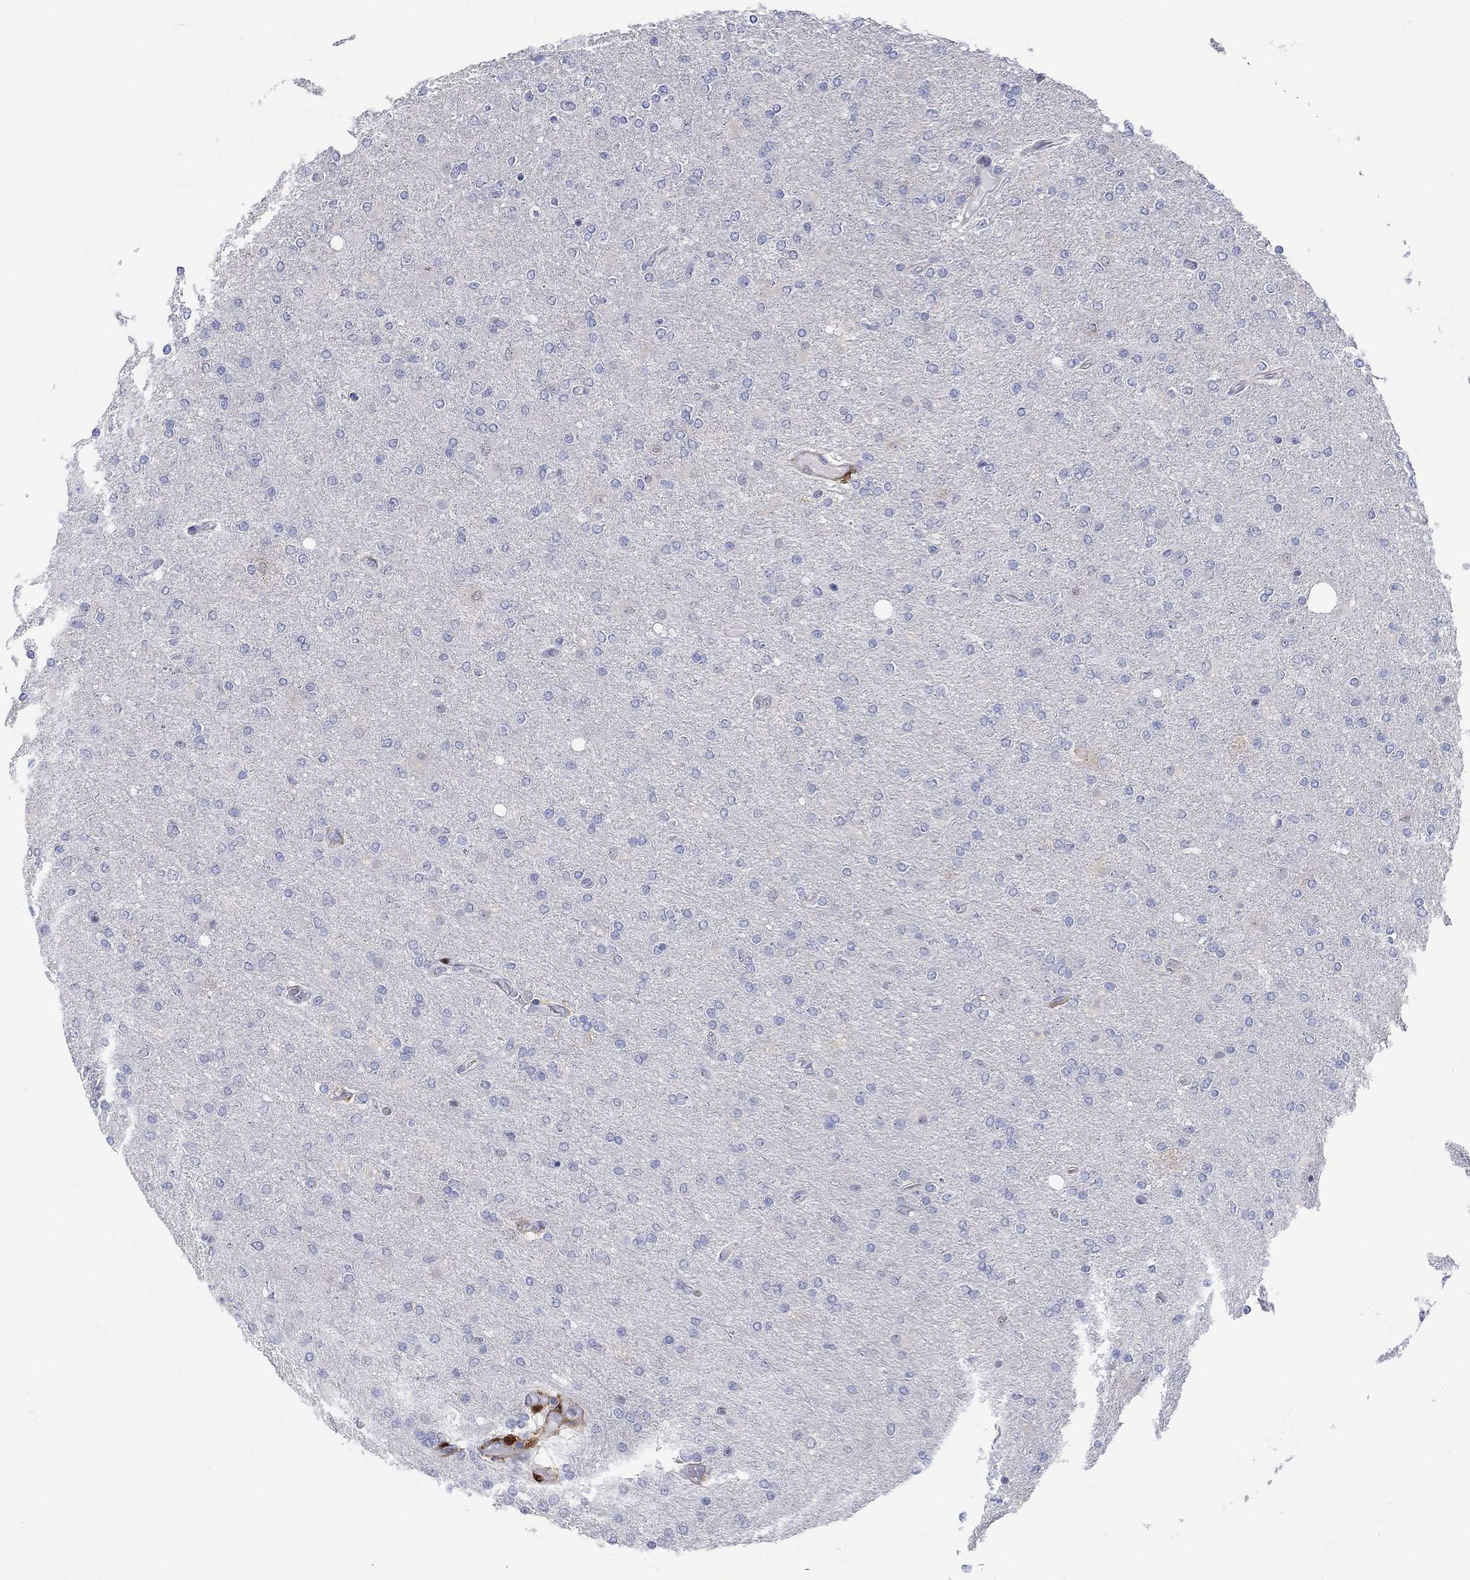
{"staining": {"intensity": "negative", "quantity": "none", "location": "none"}, "tissue": "glioma", "cell_type": "Tumor cells", "image_type": "cancer", "snomed": [{"axis": "morphology", "description": "Glioma, malignant, High grade"}, {"axis": "topography", "description": "Cerebral cortex"}], "caption": "IHC histopathology image of neoplastic tissue: high-grade glioma (malignant) stained with DAB exhibits no significant protein expression in tumor cells. Nuclei are stained in blue.", "gene": "AKR1C2", "patient": {"sex": "male", "age": 70}}